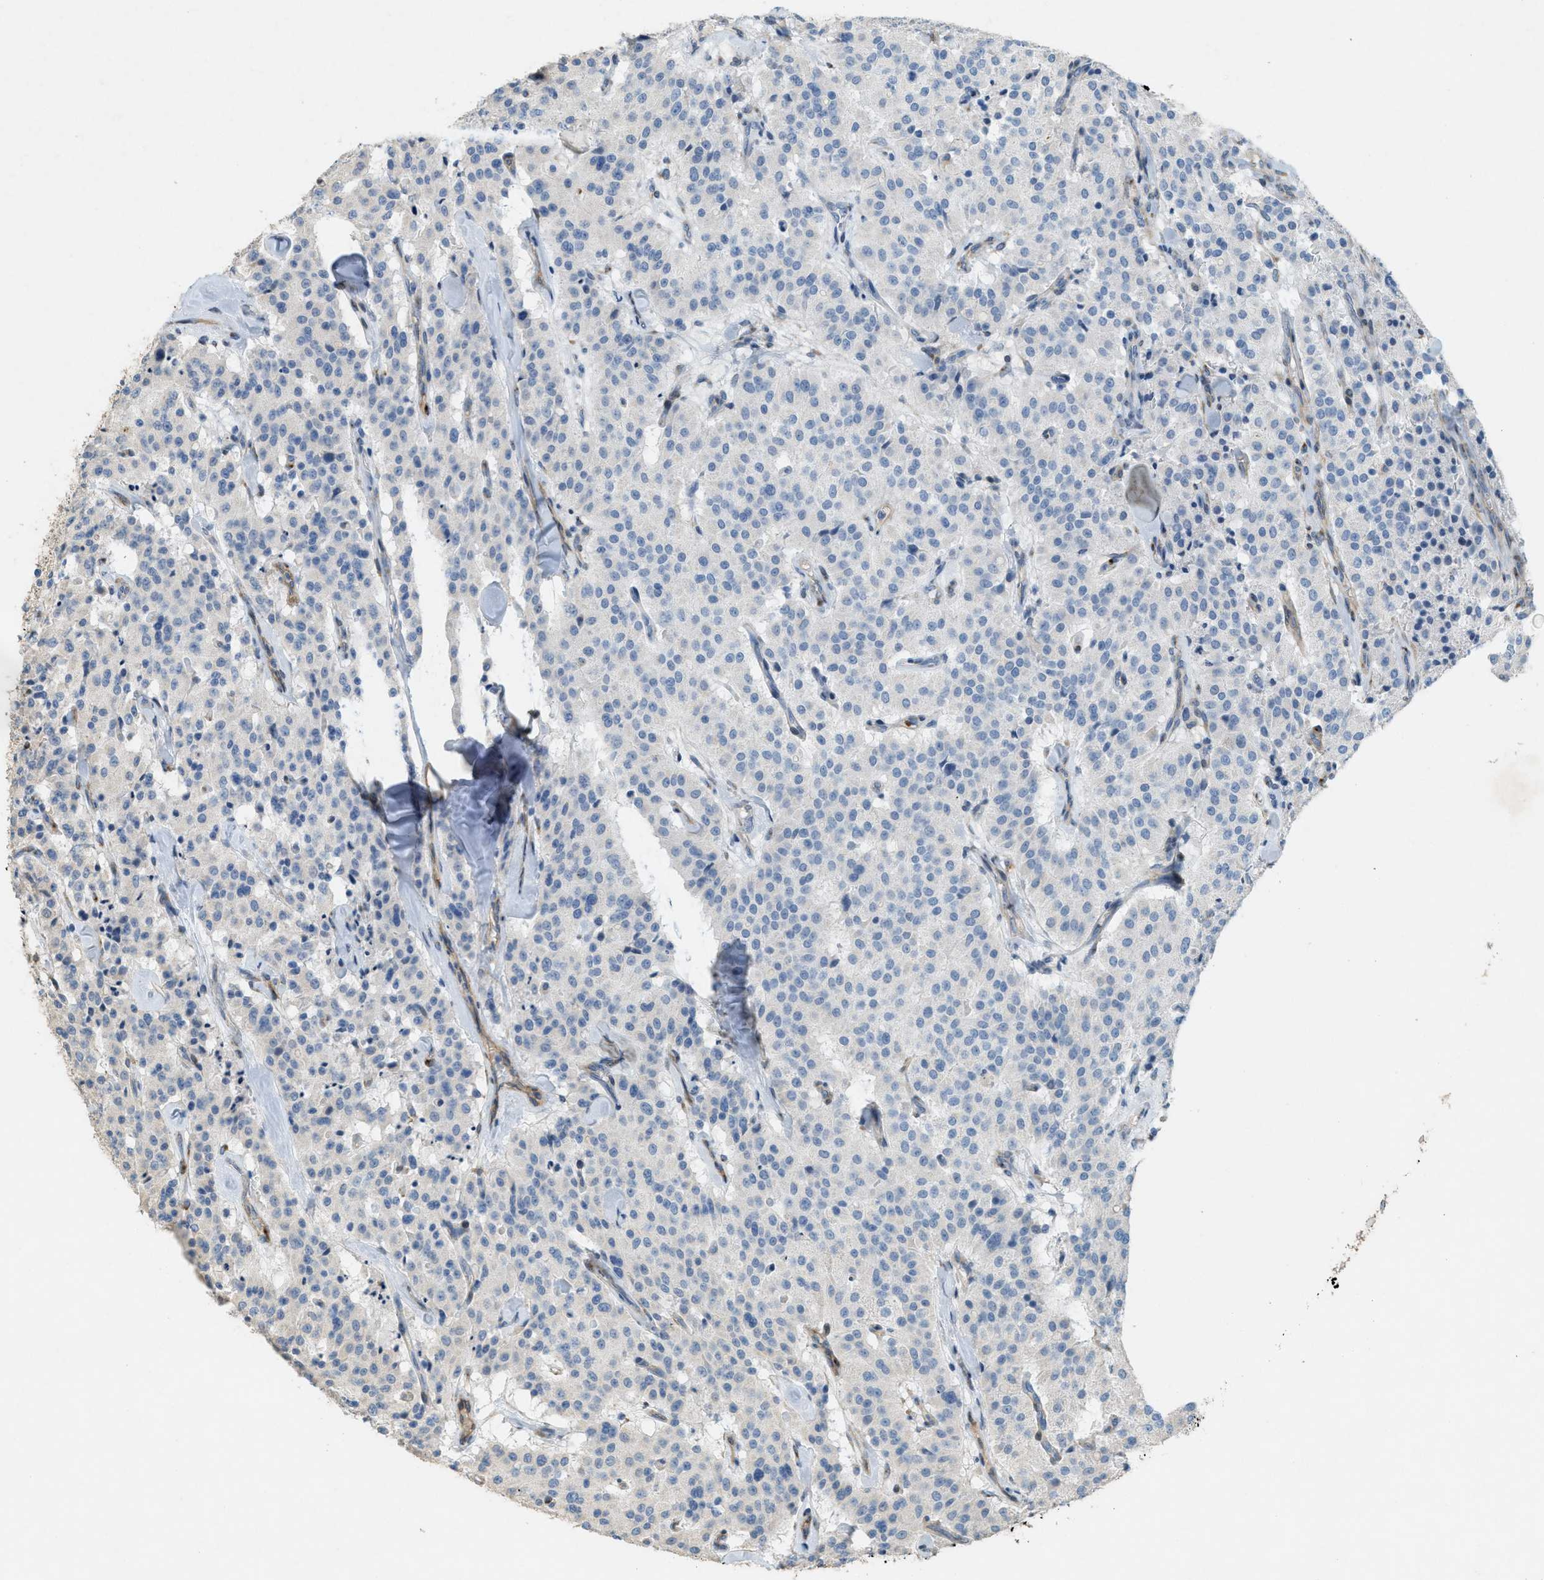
{"staining": {"intensity": "negative", "quantity": "none", "location": "none"}, "tissue": "carcinoid", "cell_type": "Tumor cells", "image_type": "cancer", "snomed": [{"axis": "morphology", "description": "Carcinoid, malignant, NOS"}, {"axis": "topography", "description": "Lung"}], "caption": "Carcinoid was stained to show a protein in brown. There is no significant positivity in tumor cells.", "gene": "ADCY5", "patient": {"sex": "male", "age": 30}}